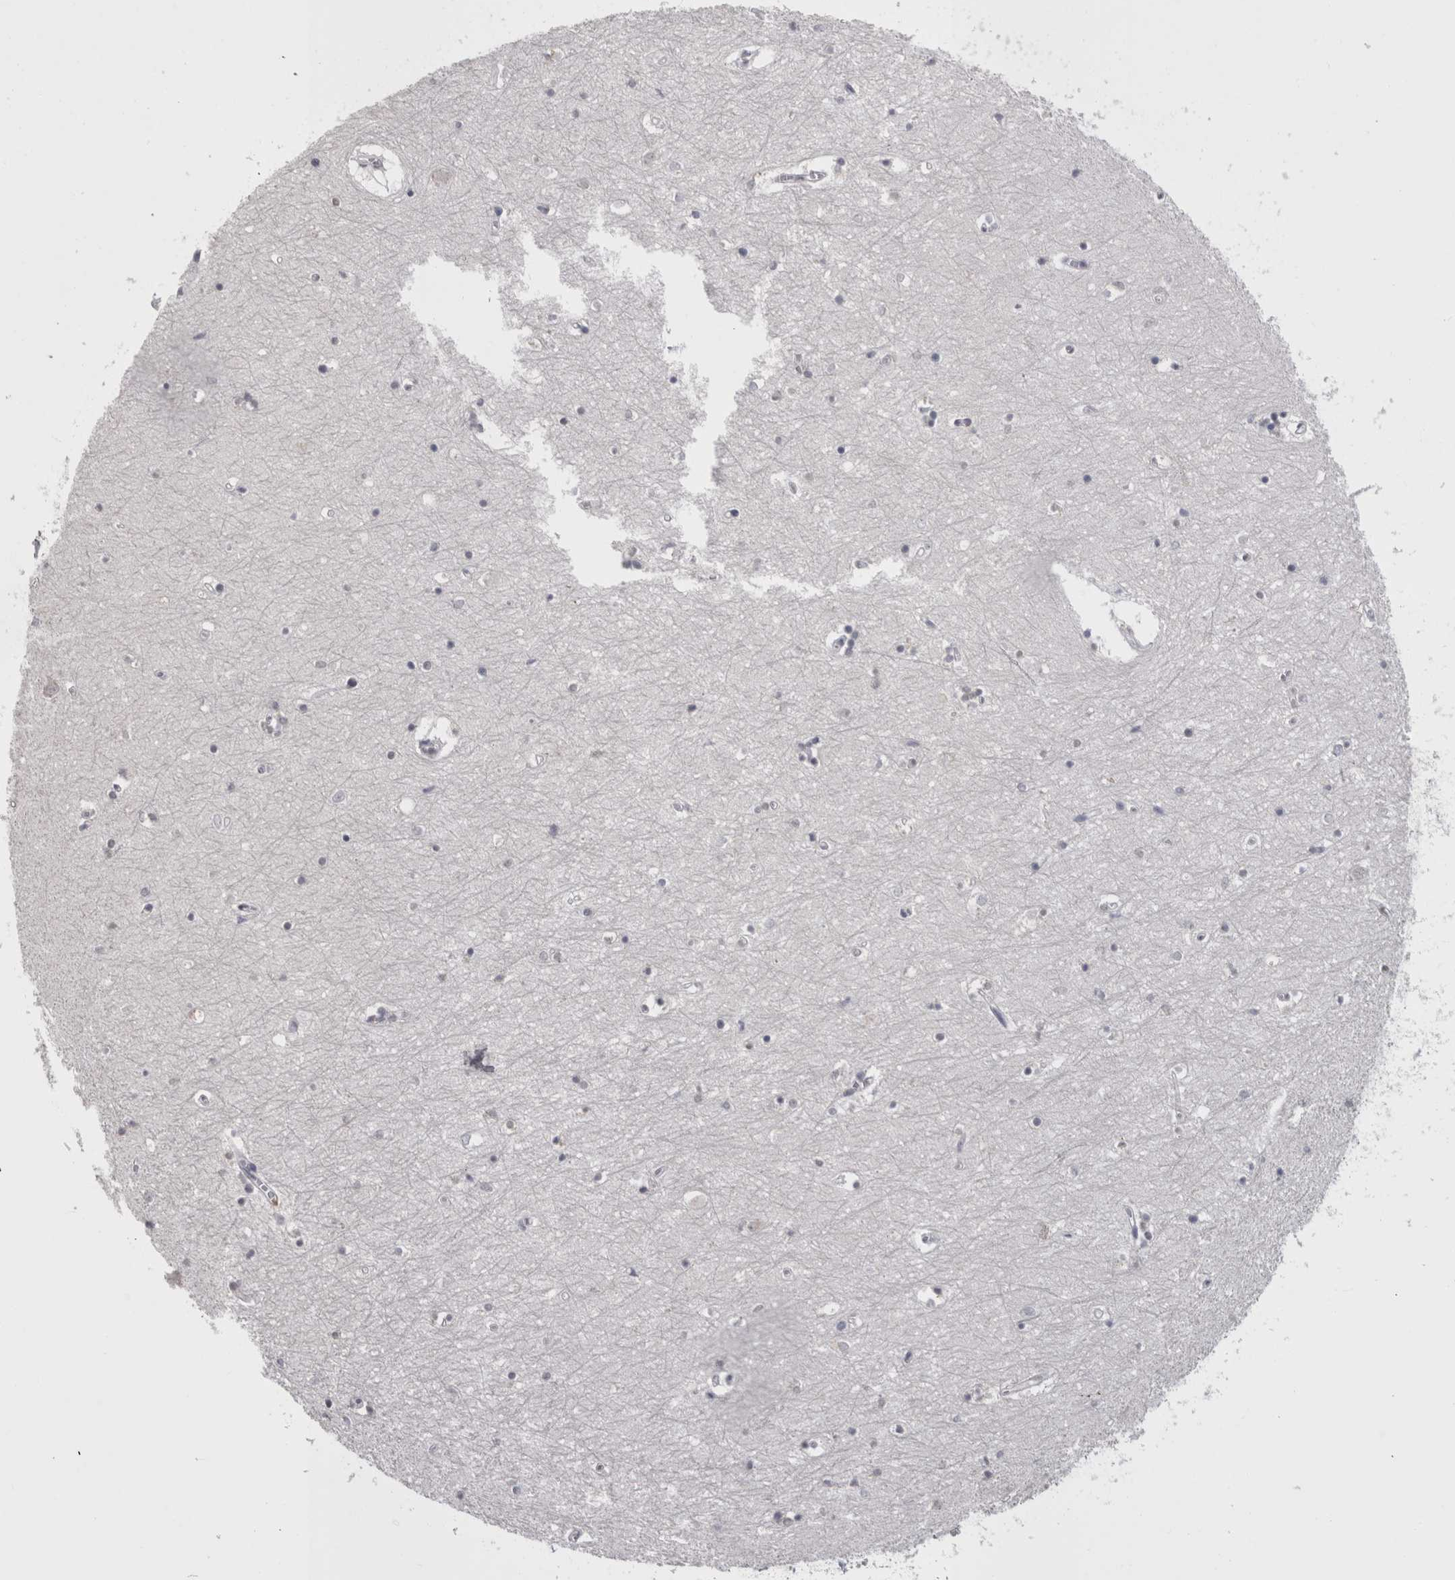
{"staining": {"intensity": "negative", "quantity": "none", "location": "none"}, "tissue": "hippocampus", "cell_type": "Glial cells", "image_type": "normal", "snomed": [{"axis": "morphology", "description": "Normal tissue, NOS"}, {"axis": "topography", "description": "Hippocampus"}], "caption": "This histopathology image is of normal hippocampus stained with immunohistochemistry (IHC) to label a protein in brown with the nuclei are counter-stained blue. There is no staining in glial cells.", "gene": "PAX5", "patient": {"sex": "male", "age": 70}}